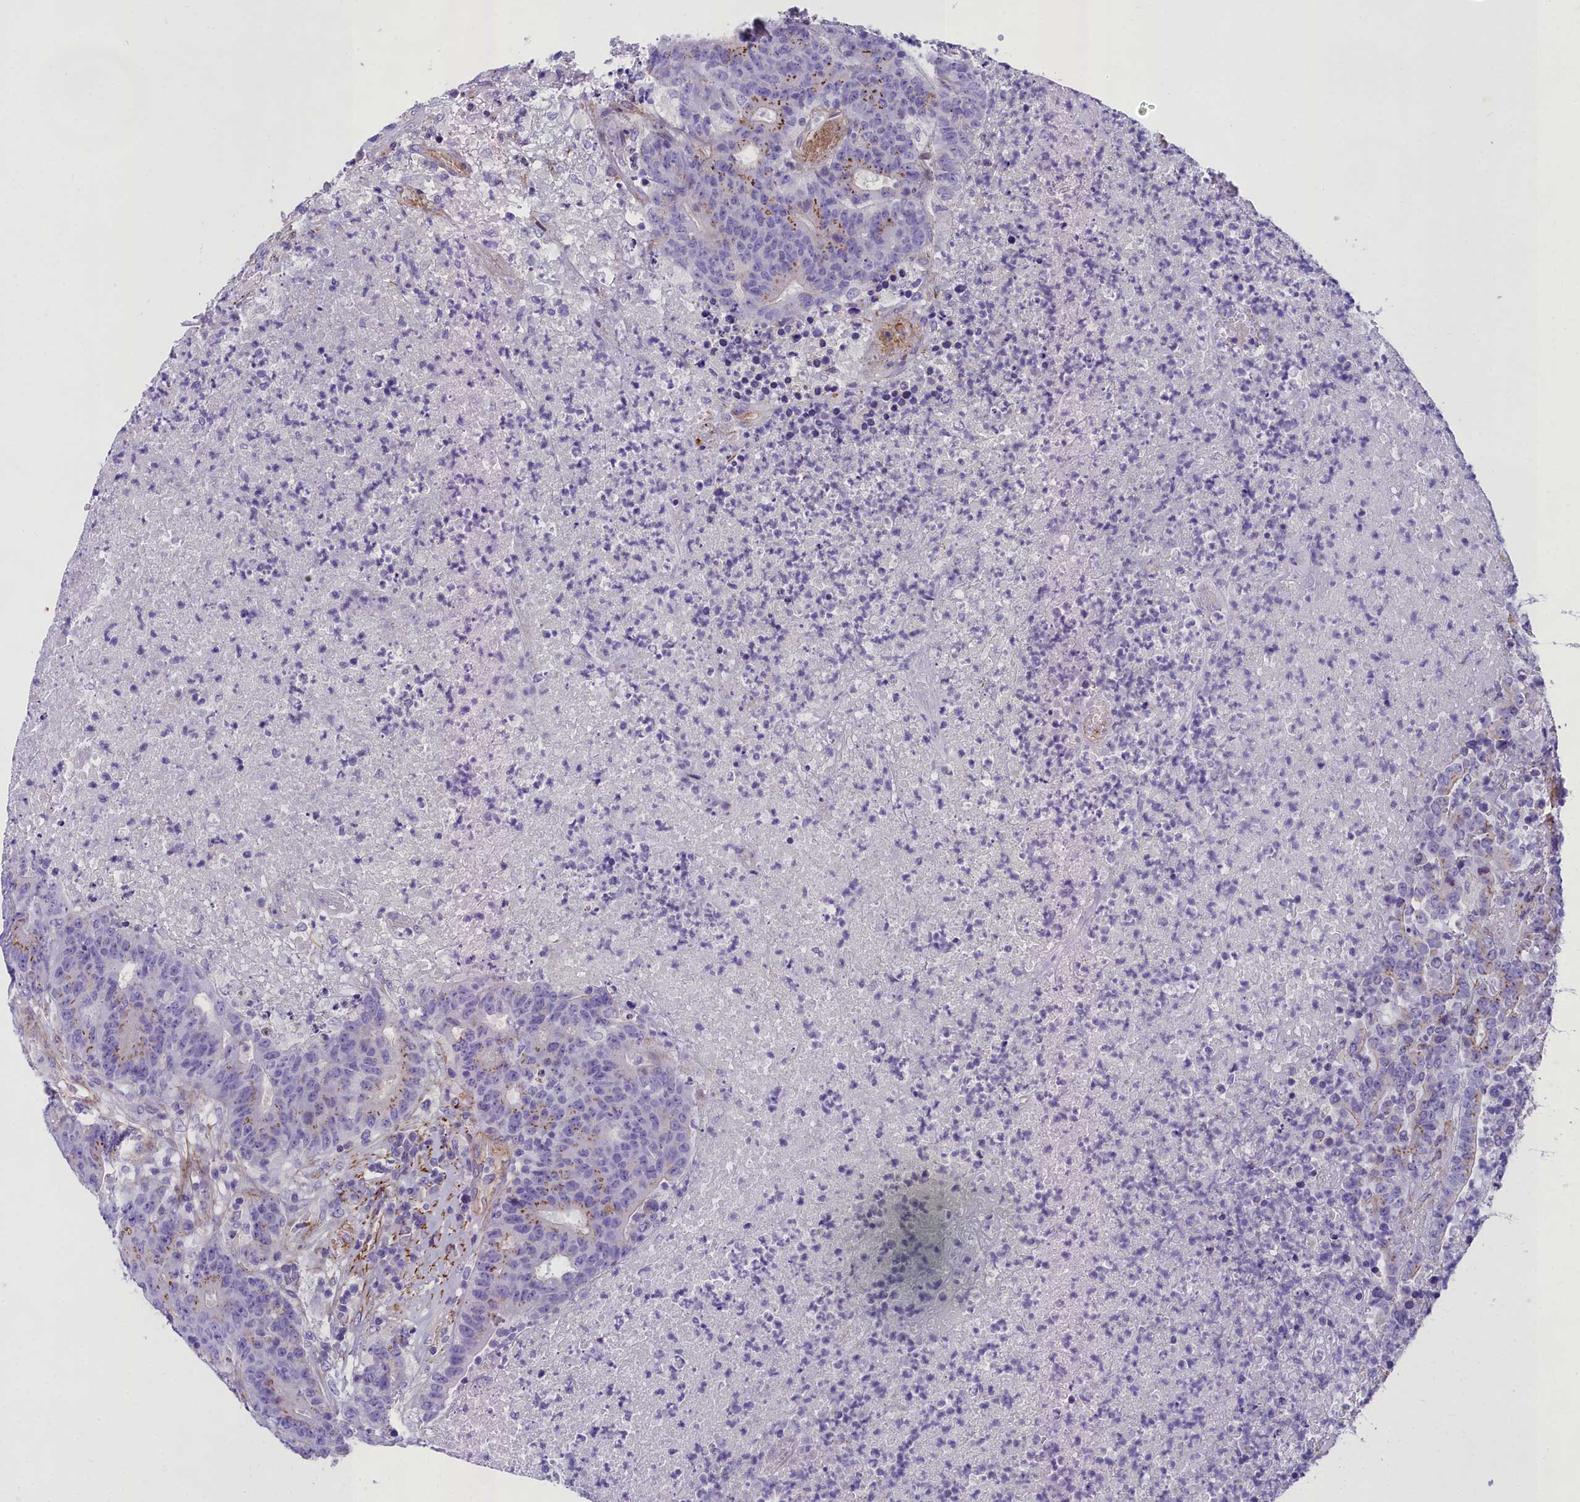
{"staining": {"intensity": "moderate", "quantity": "25%-75%", "location": "cytoplasmic/membranous"}, "tissue": "colorectal cancer", "cell_type": "Tumor cells", "image_type": "cancer", "snomed": [{"axis": "morphology", "description": "Adenocarcinoma, NOS"}, {"axis": "topography", "description": "Colon"}], "caption": "Colorectal adenocarcinoma stained with a protein marker reveals moderate staining in tumor cells.", "gene": "GFRA1", "patient": {"sex": "female", "age": 75}}